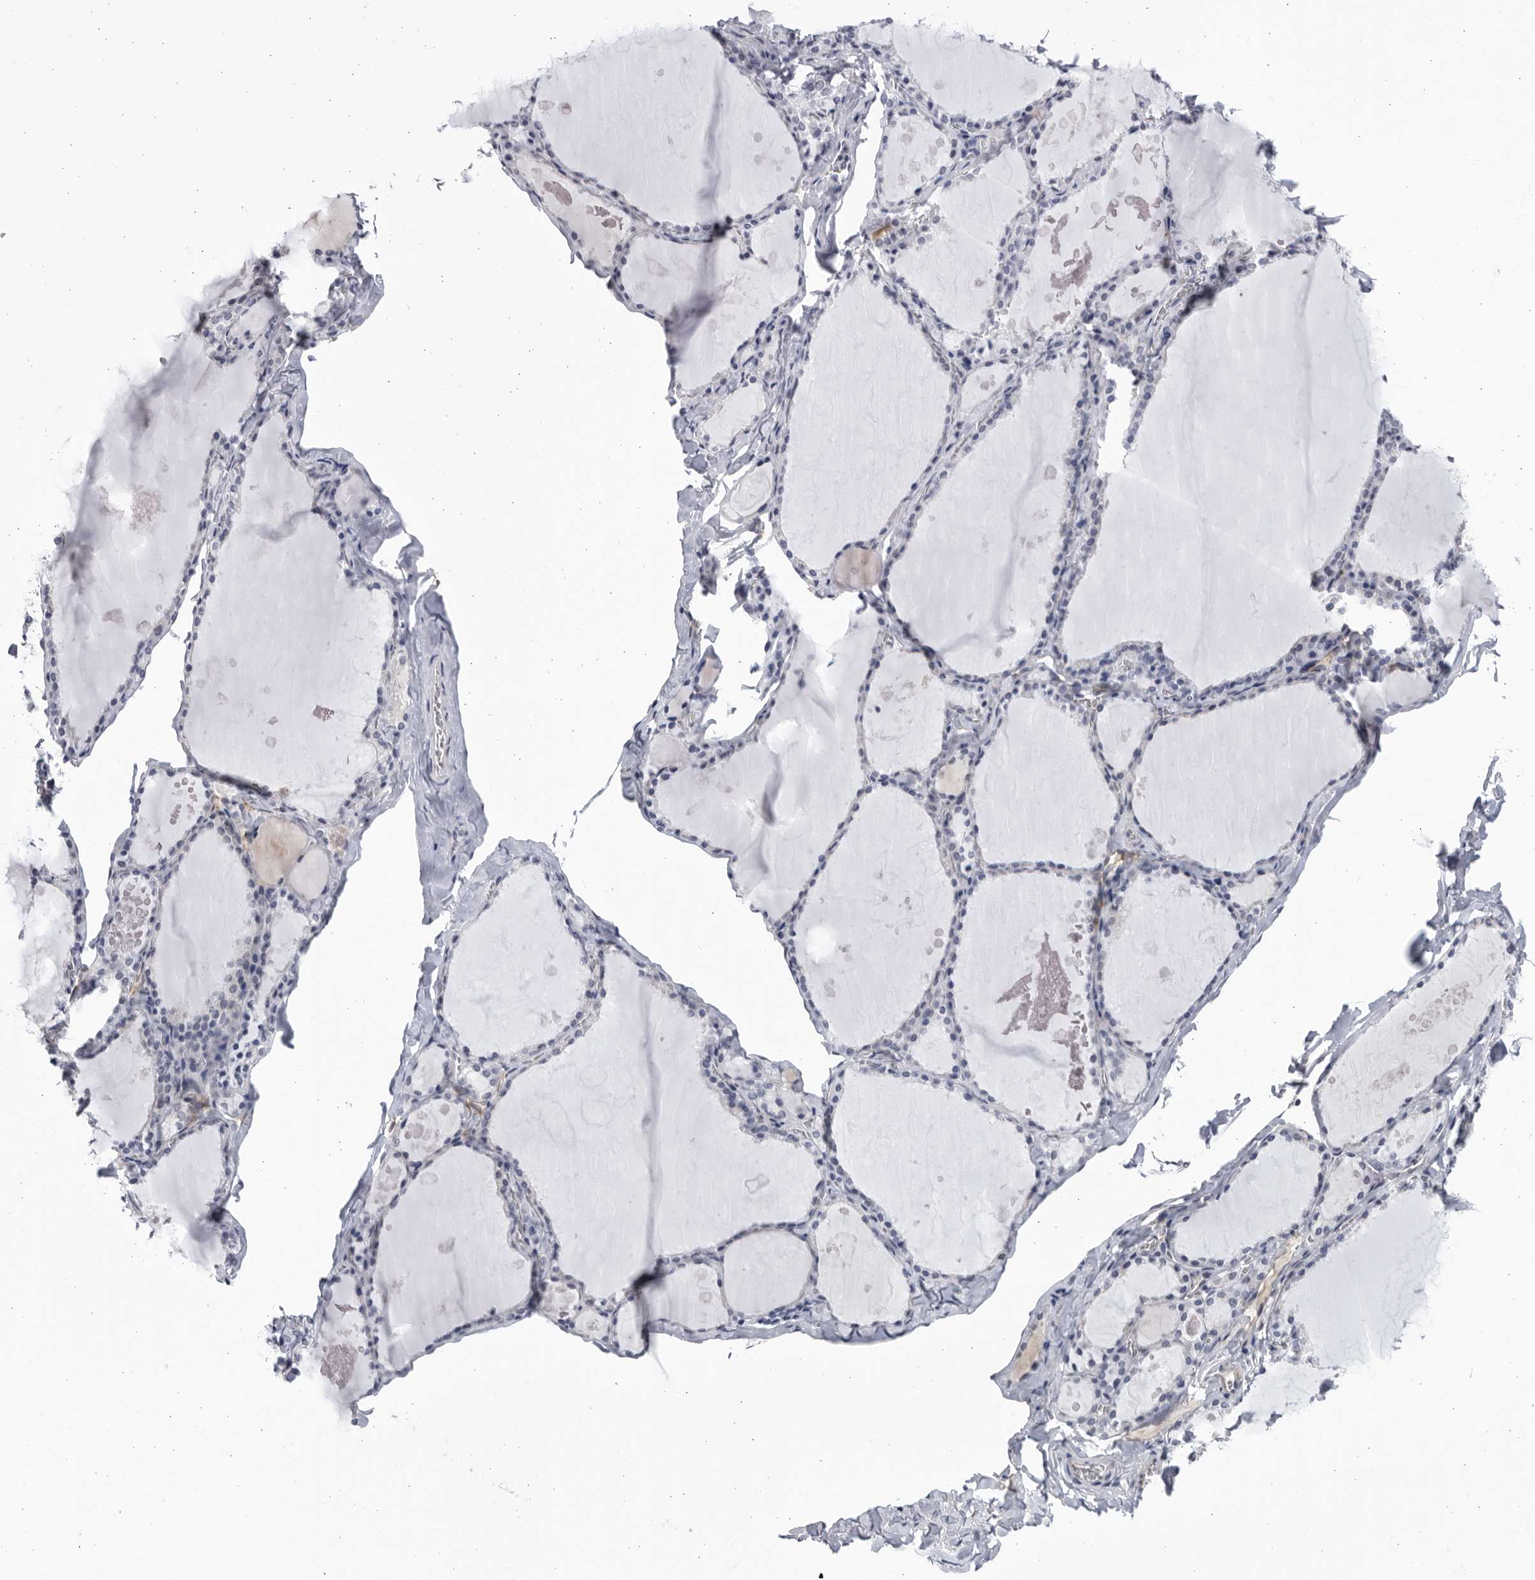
{"staining": {"intensity": "negative", "quantity": "none", "location": "none"}, "tissue": "thyroid gland", "cell_type": "Glandular cells", "image_type": "normal", "snomed": [{"axis": "morphology", "description": "Normal tissue, NOS"}, {"axis": "topography", "description": "Thyroid gland"}], "caption": "Immunohistochemistry (IHC) micrograph of unremarkable thyroid gland: thyroid gland stained with DAB shows no significant protein staining in glandular cells.", "gene": "BMP2K", "patient": {"sex": "male", "age": 56}}